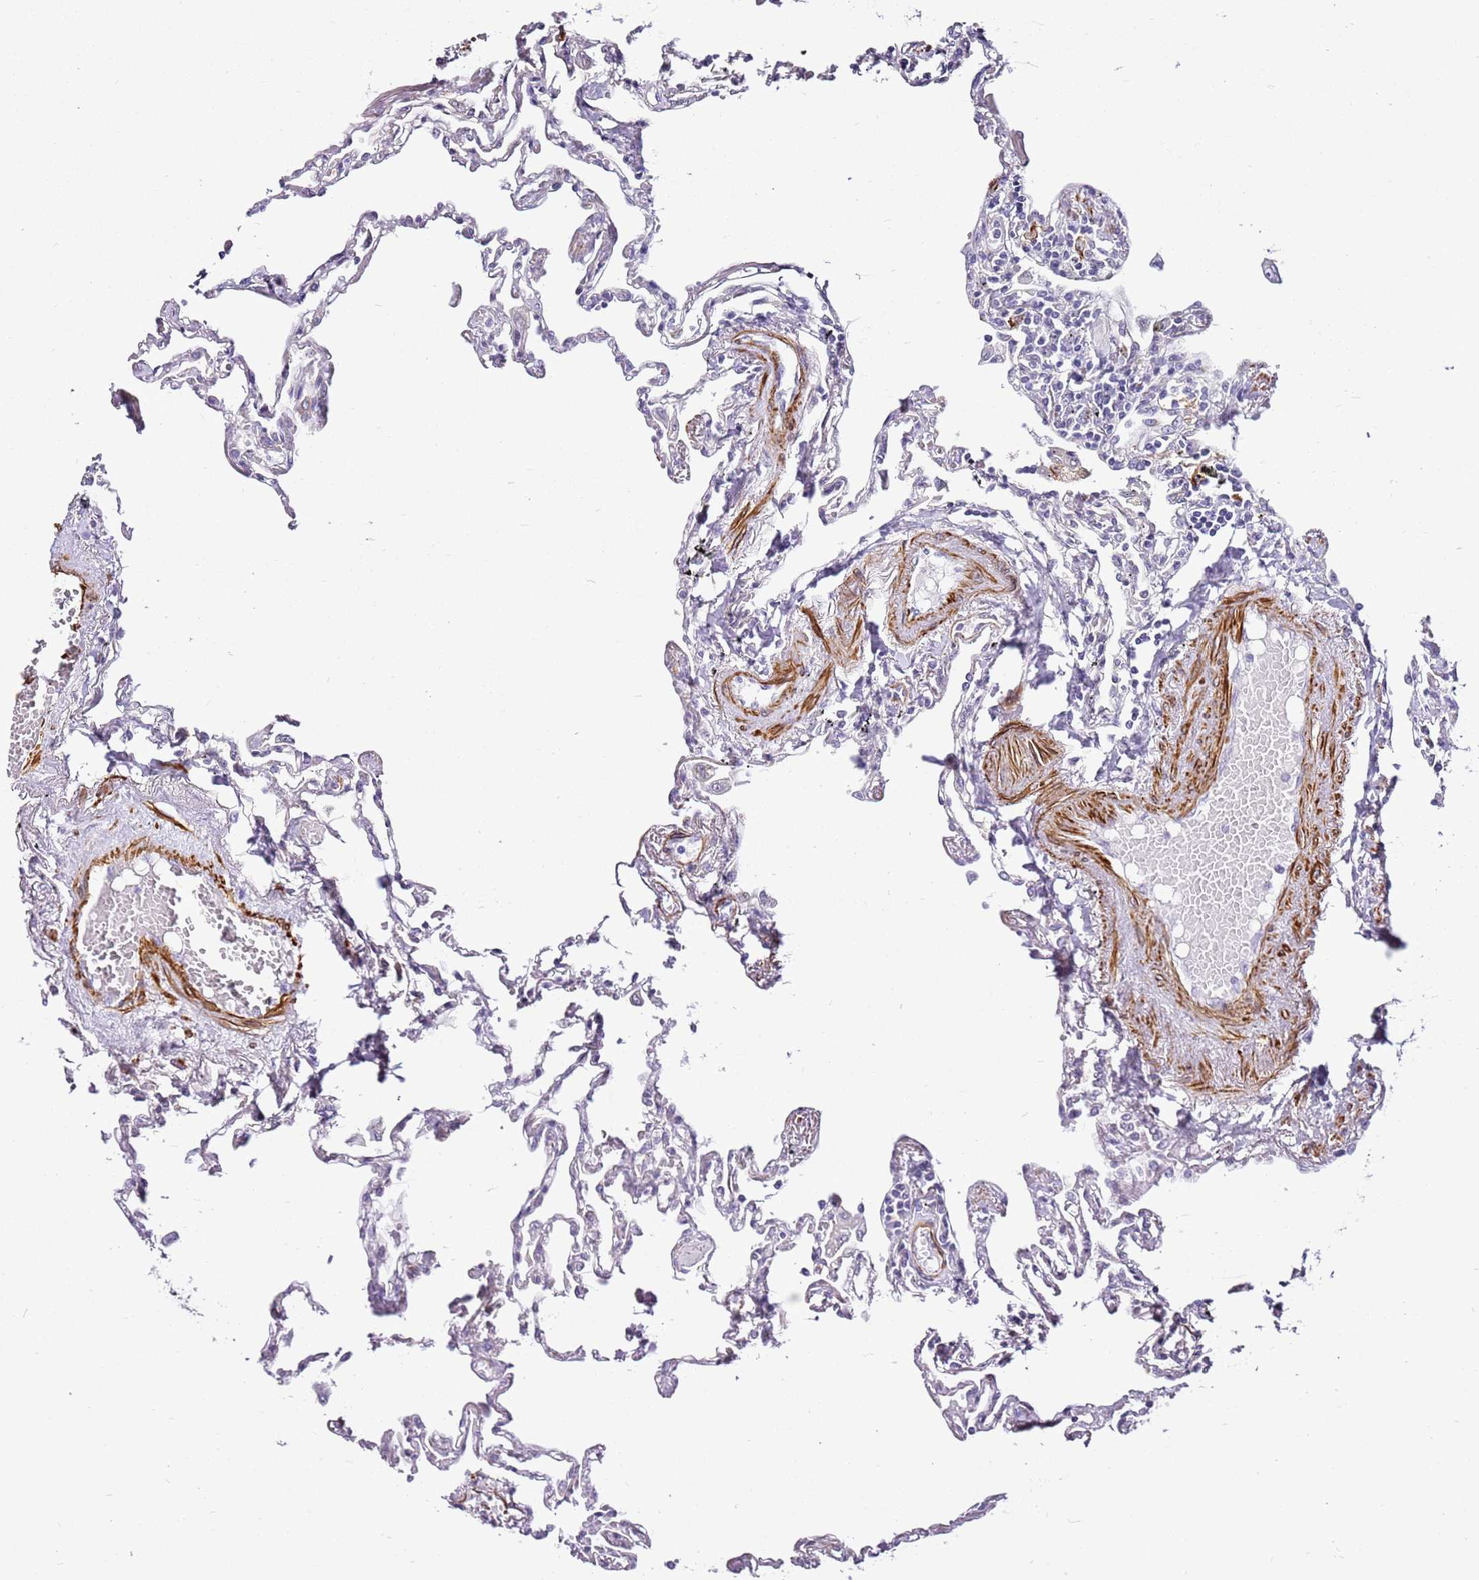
{"staining": {"intensity": "negative", "quantity": "none", "location": "none"}, "tissue": "lung", "cell_type": "Alveolar cells", "image_type": "normal", "snomed": [{"axis": "morphology", "description": "Normal tissue, NOS"}, {"axis": "topography", "description": "Lung"}], "caption": "This histopathology image is of normal lung stained with immunohistochemistry (IHC) to label a protein in brown with the nuclei are counter-stained blue. There is no staining in alveolar cells.", "gene": "SMIM4", "patient": {"sex": "female", "age": 67}}